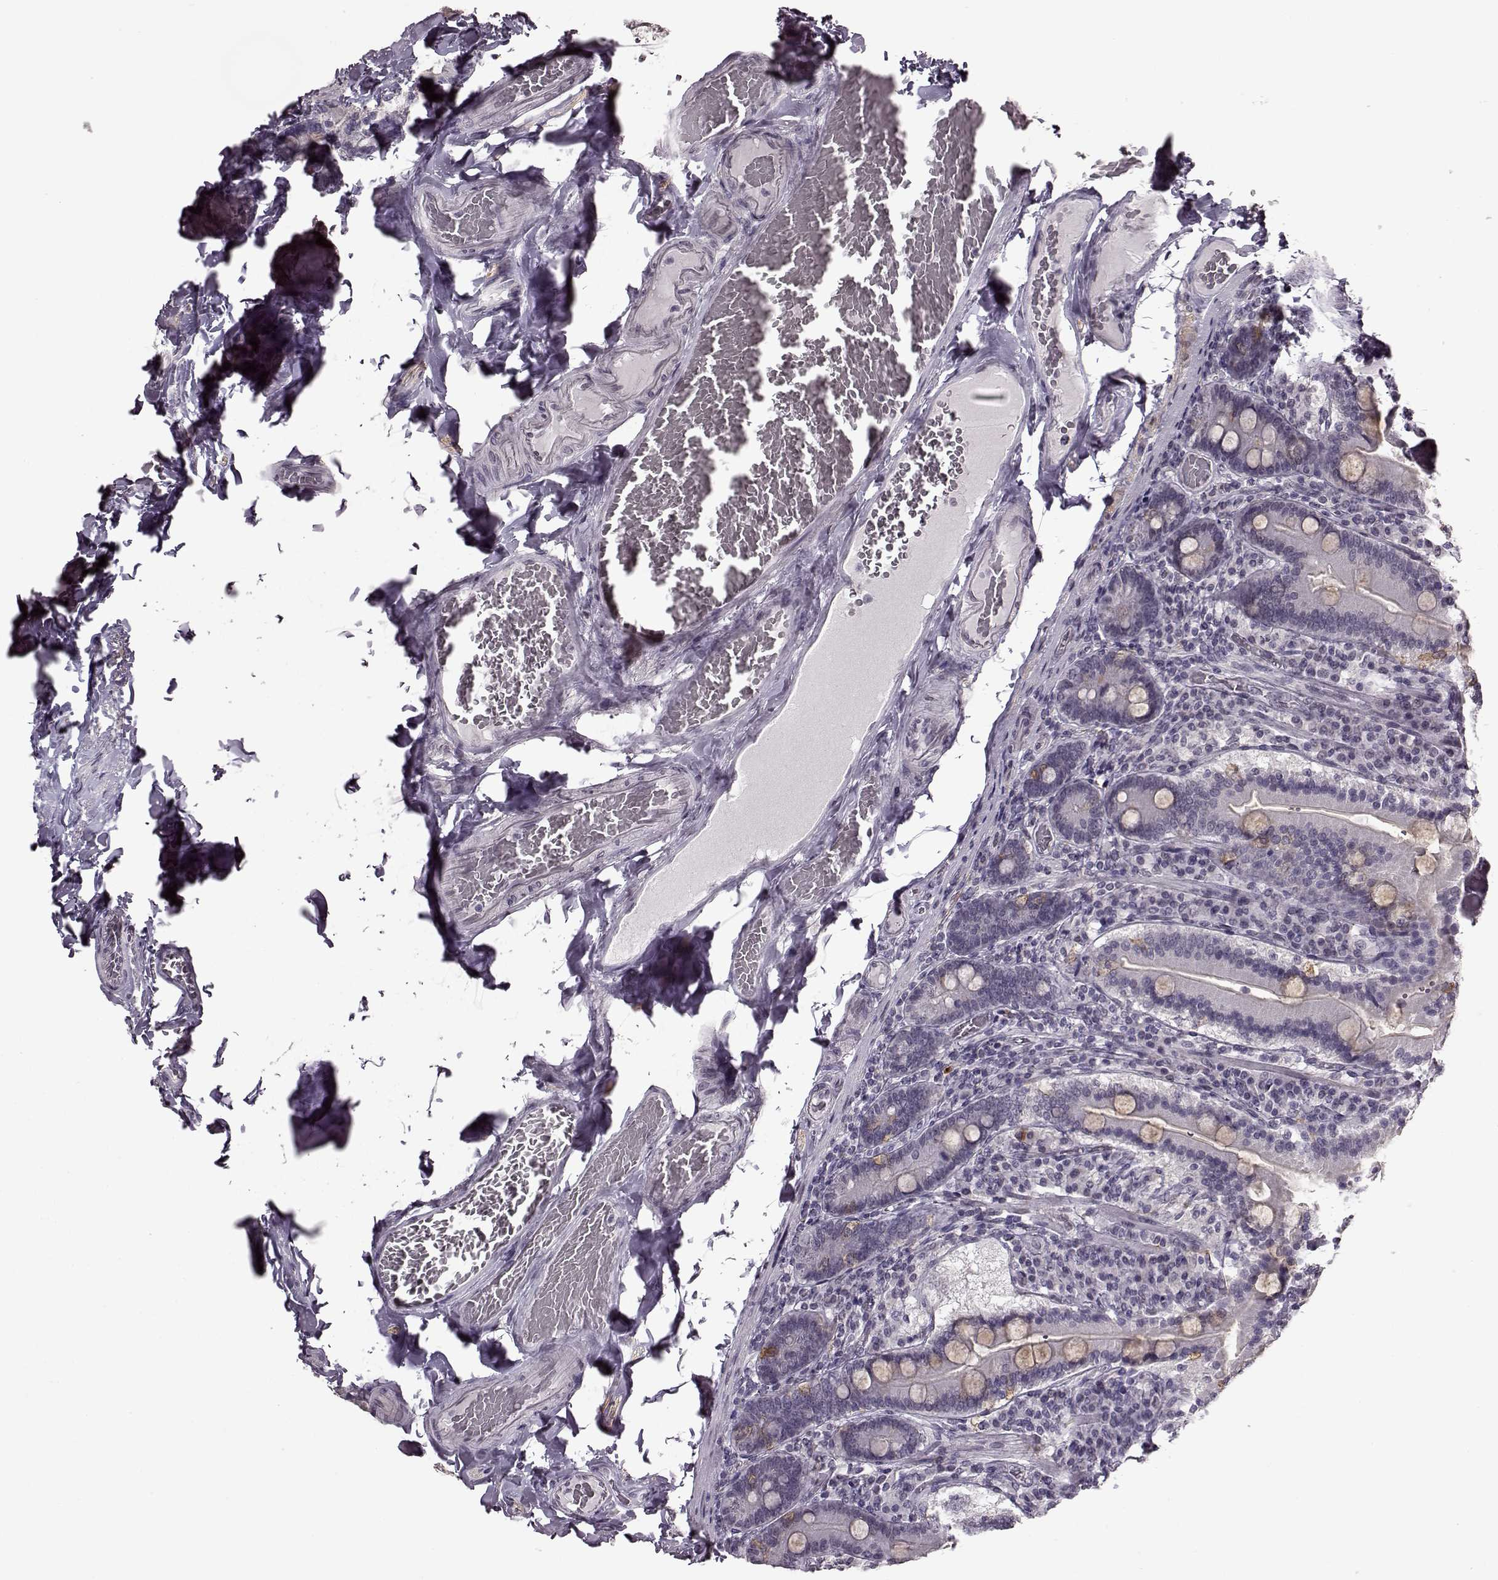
{"staining": {"intensity": "weak", "quantity": "<25%", "location": "cytoplasmic/membranous"}, "tissue": "duodenum", "cell_type": "Glandular cells", "image_type": "normal", "snomed": [{"axis": "morphology", "description": "Normal tissue, NOS"}, {"axis": "topography", "description": "Duodenum"}], "caption": "DAB (3,3'-diaminobenzidine) immunohistochemical staining of unremarkable duodenum reveals no significant staining in glandular cells.", "gene": "STX1A", "patient": {"sex": "female", "age": 62}}